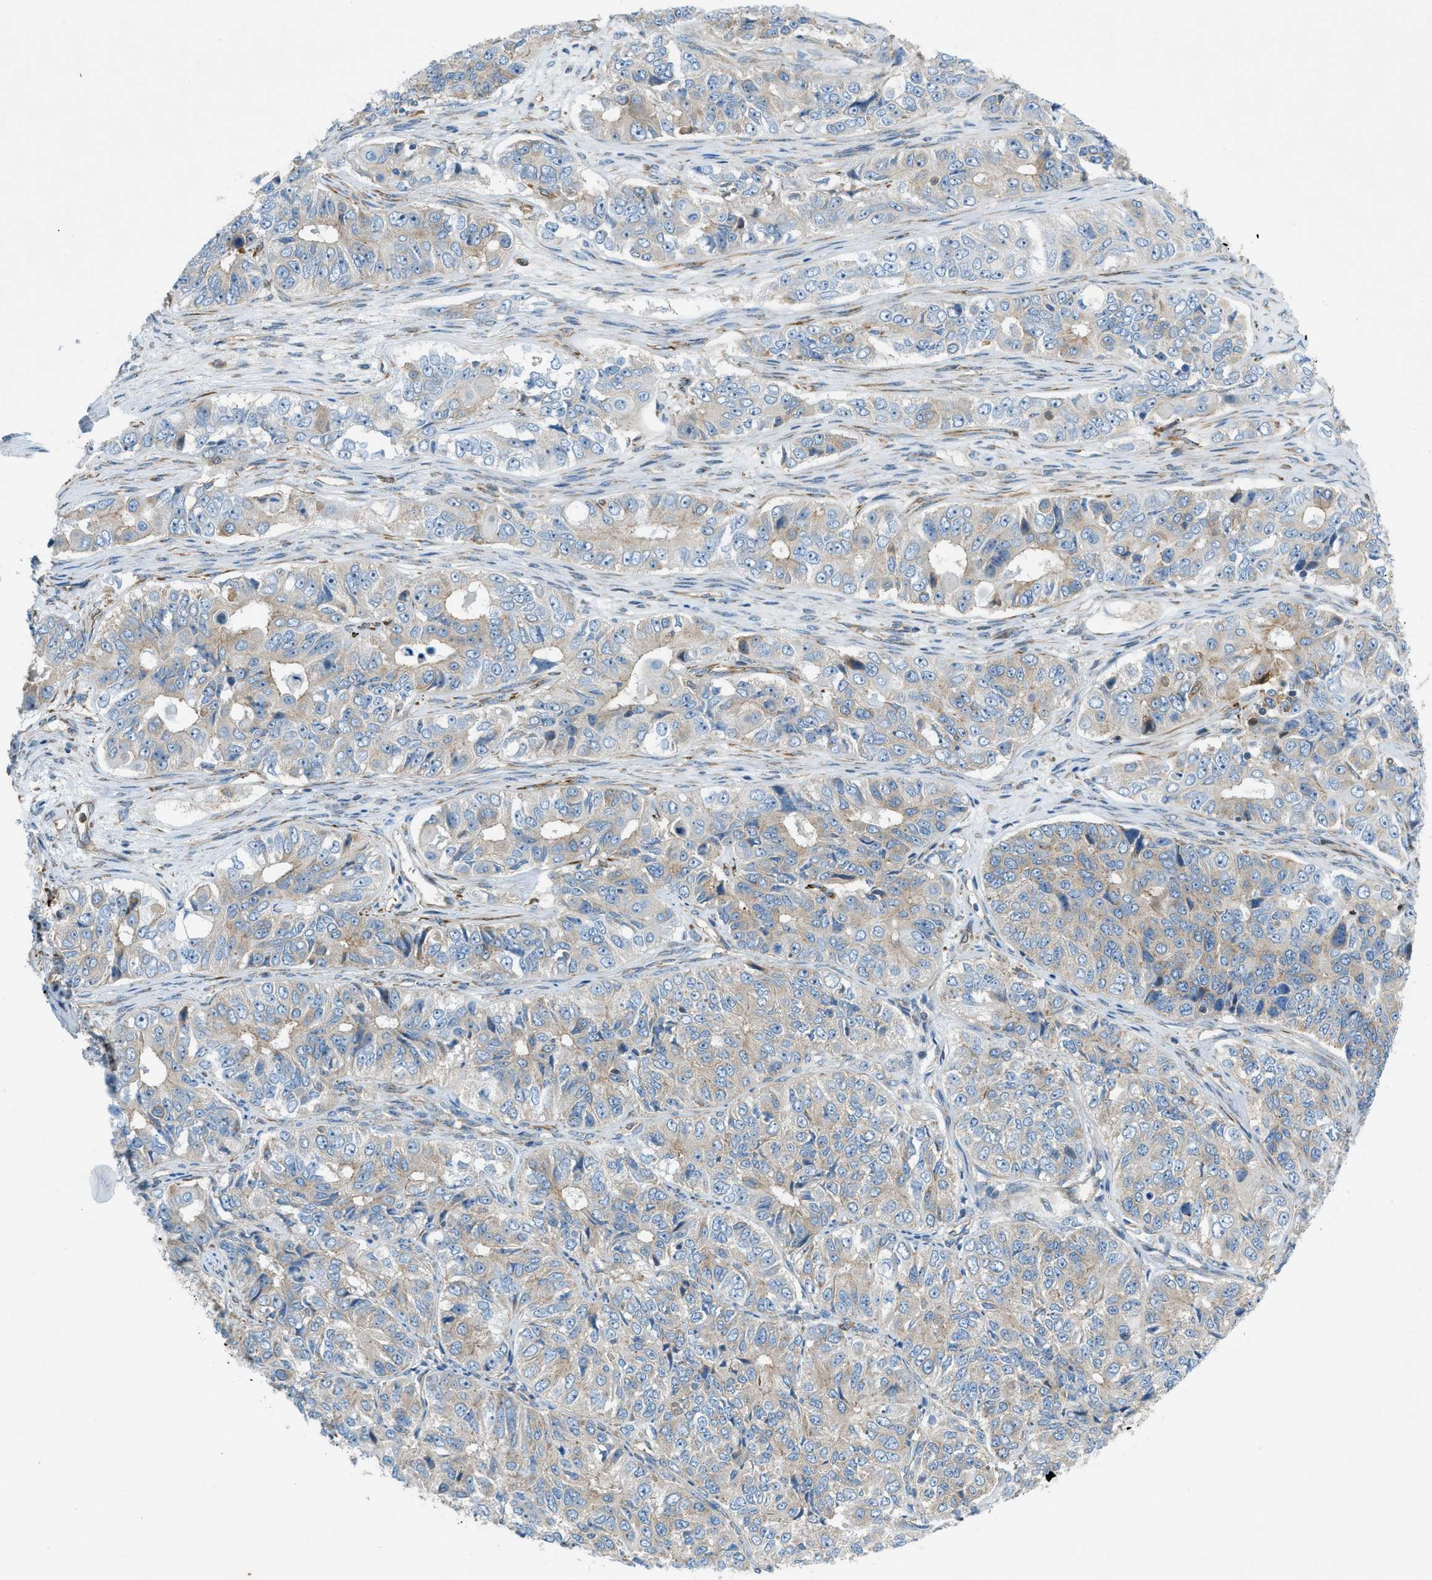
{"staining": {"intensity": "weak", "quantity": "25%-75%", "location": "cytoplasmic/membranous"}, "tissue": "ovarian cancer", "cell_type": "Tumor cells", "image_type": "cancer", "snomed": [{"axis": "morphology", "description": "Carcinoma, endometroid"}, {"axis": "topography", "description": "Ovary"}], "caption": "A histopathology image showing weak cytoplasmic/membranous staining in approximately 25%-75% of tumor cells in endometroid carcinoma (ovarian), as visualized by brown immunohistochemical staining.", "gene": "DMAC1", "patient": {"sex": "female", "age": 51}}